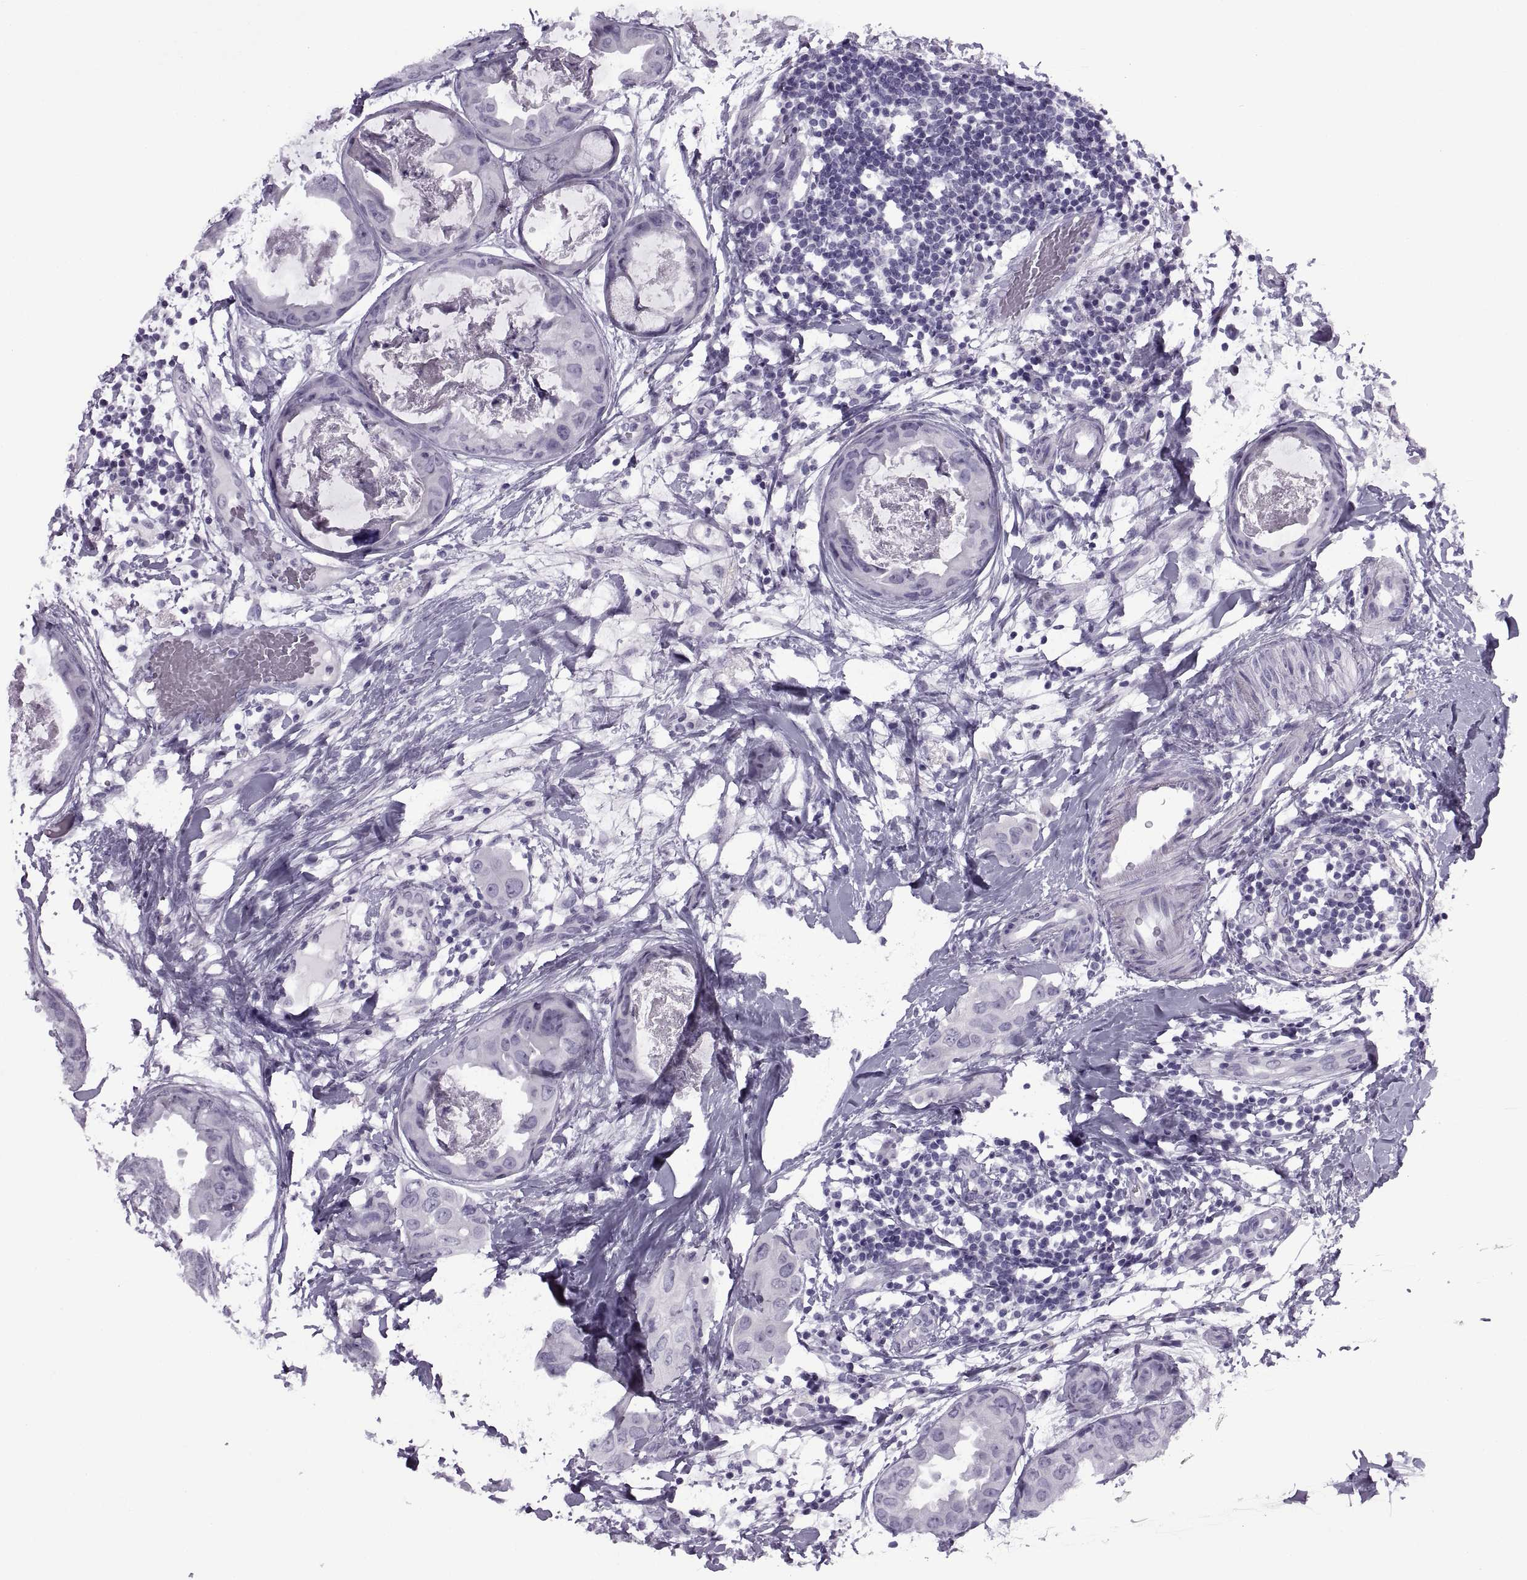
{"staining": {"intensity": "negative", "quantity": "none", "location": "none"}, "tissue": "breast cancer", "cell_type": "Tumor cells", "image_type": "cancer", "snomed": [{"axis": "morphology", "description": "Normal tissue, NOS"}, {"axis": "morphology", "description": "Duct carcinoma"}, {"axis": "topography", "description": "Breast"}], "caption": "An image of invasive ductal carcinoma (breast) stained for a protein exhibits no brown staining in tumor cells.", "gene": "FAM24A", "patient": {"sex": "female", "age": 40}}